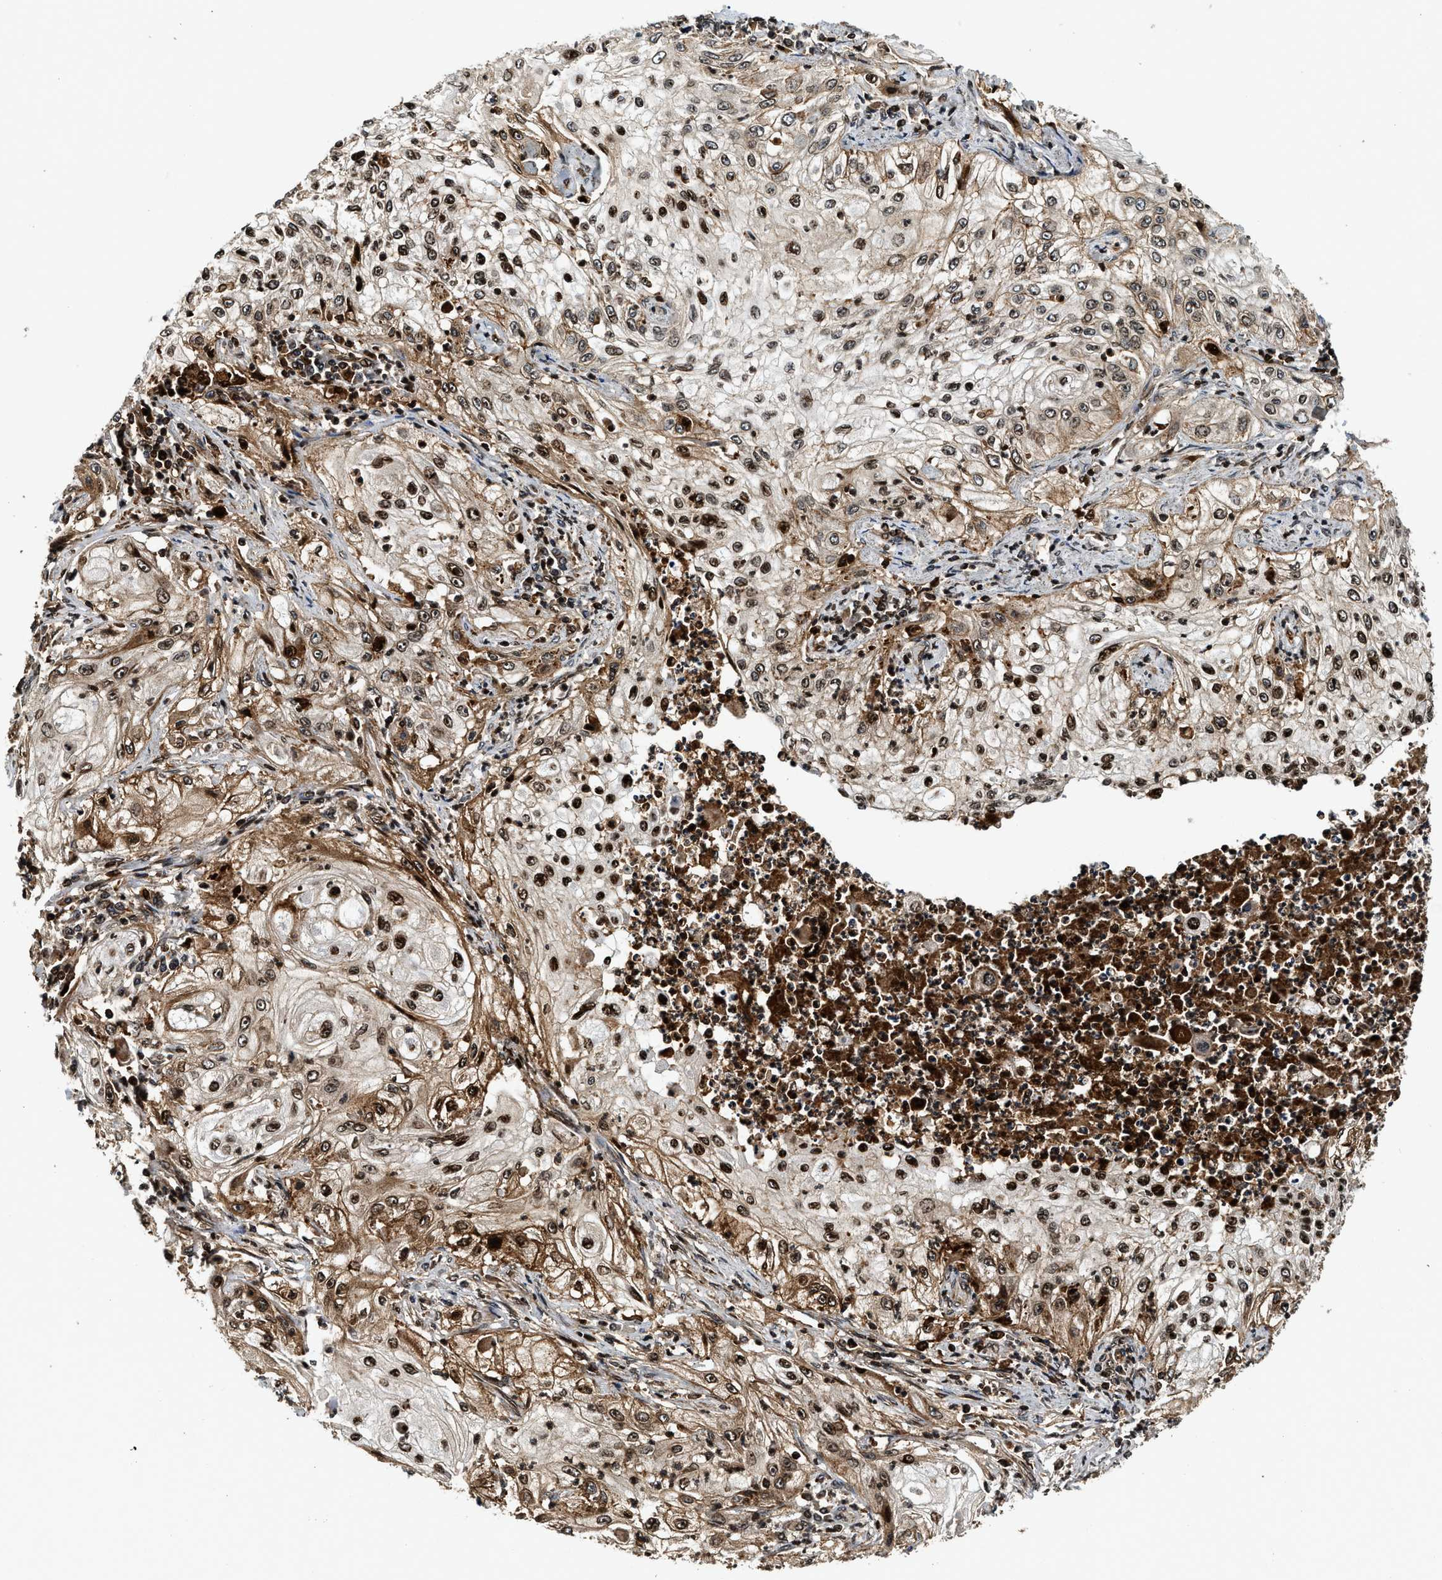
{"staining": {"intensity": "strong", "quantity": ">75%", "location": "cytoplasmic/membranous,nuclear"}, "tissue": "lung cancer", "cell_type": "Tumor cells", "image_type": "cancer", "snomed": [{"axis": "morphology", "description": "Inflammation, NOS"}, {"axis": "morphology", "description": "Squamous cell carcinoma, NOS"}, {"axis": "topography", "description": "Lymph node"}, {"axis": "topography", "description": "Soft tissue"}, {"axis": "topography", "description": "Lung"}], "caption": "Immunohistochemistry (IHC) (DAB) staining of human lung cancer (squamous cell carcinoma) demonstrates strong cytoplasmic/membranous and nuclear protein positivity in approximately >75% of tumor cells. (brown staining indicates protein expression, while blue staining denotes nuclei).", "gene": "MDM2", "patient": {"sex": "male", "age": 66}}